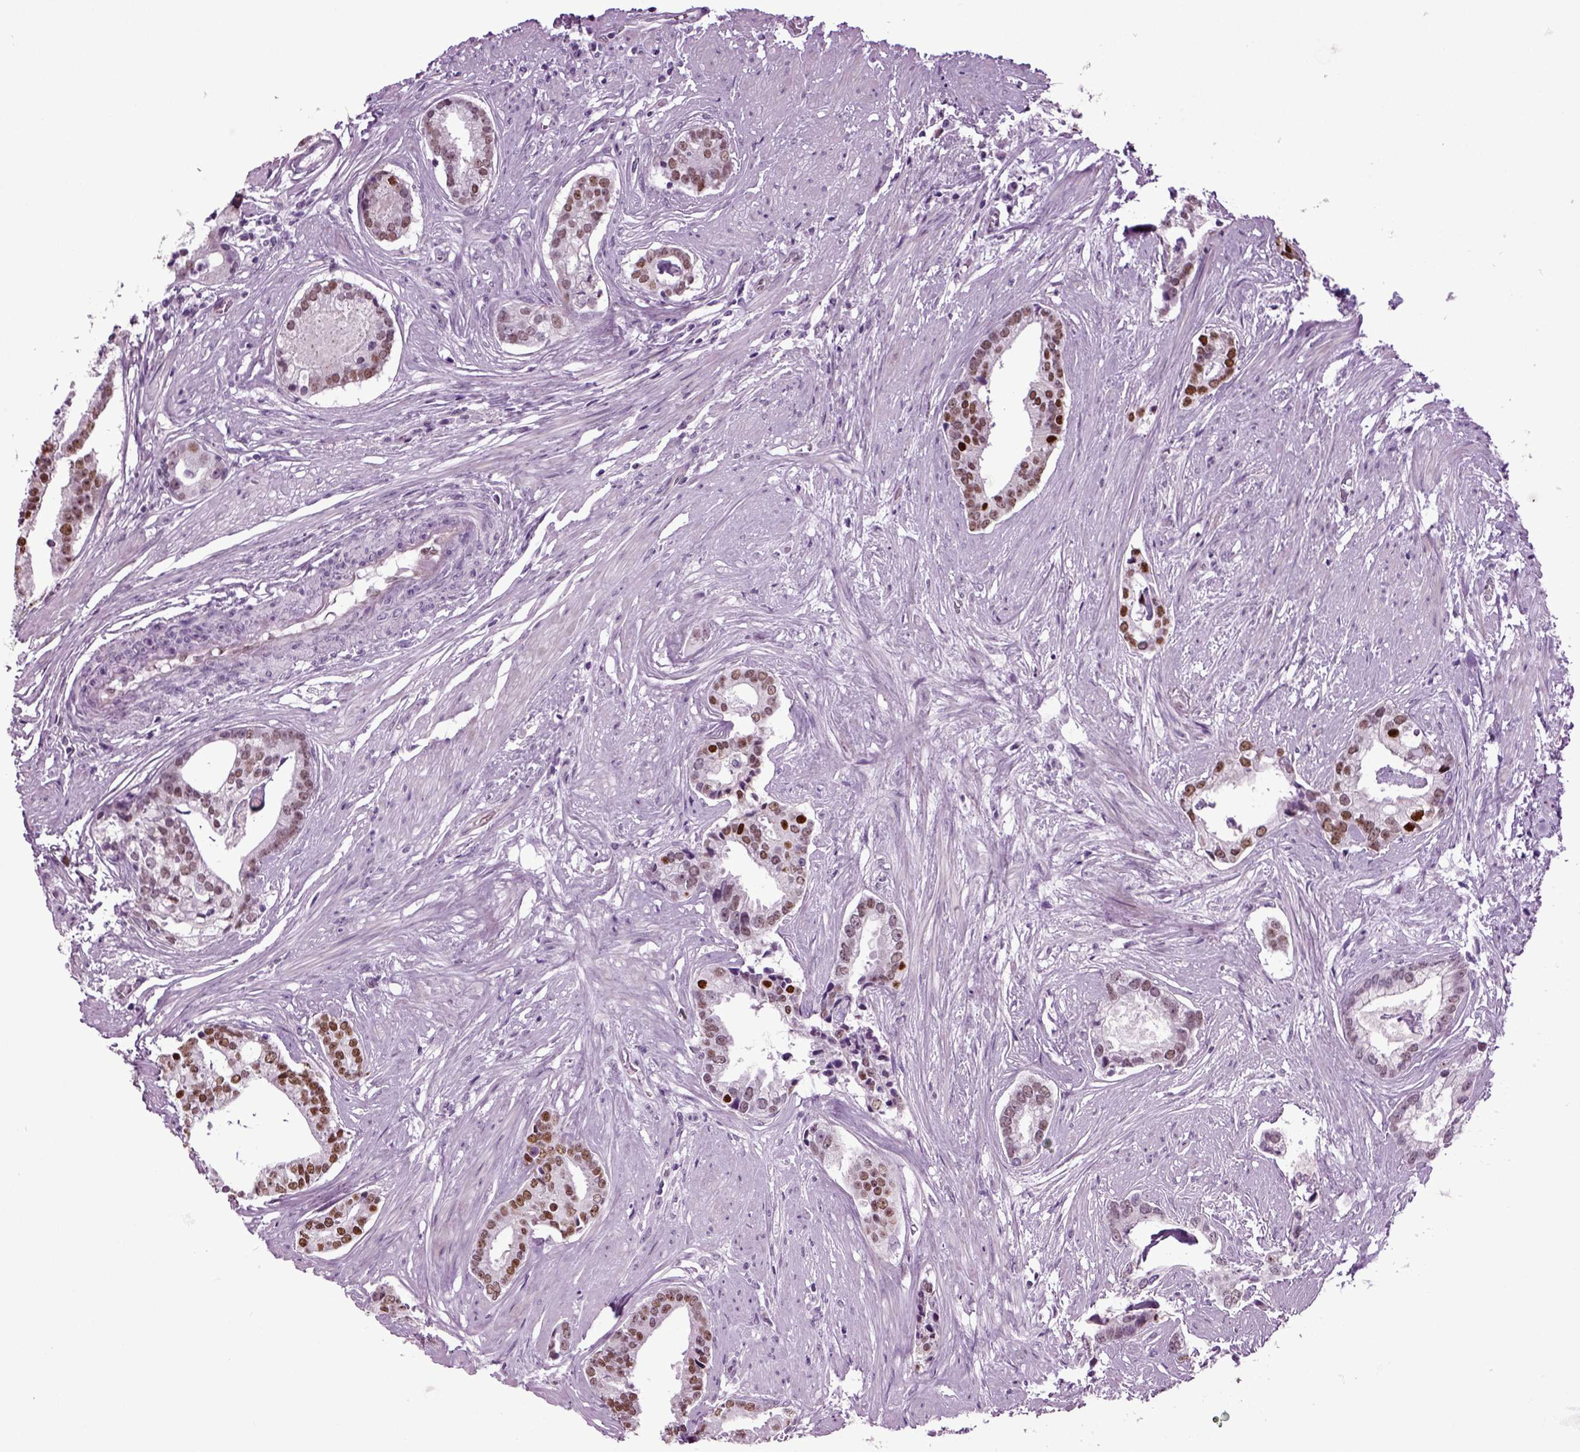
{"staining": {"intensity": "strong", "quantity": "25%-75%", "location": "nuclear"}, "tissue": "prostate cancer", "cell_type": "Tumor cells", "image_type": "cancer", "snomed": [{"axis": "morphology", "description": "Adenocarcinoma, NOS"}, {"axis": "topography", "description": "Prostate and seminal vesicle, NOS"}, {"axis": "topography", "description": "Prostate"}], "caption": "Protein expression analysis of prostate adenocarcinoma reveals strong nuclear positivity in about 25%-75% of tumor cells. (Brightfield microscopy of DAB IHC at high magnification).", "gene": "RFX3", "patient": {"sex": "male", "age": 44}}